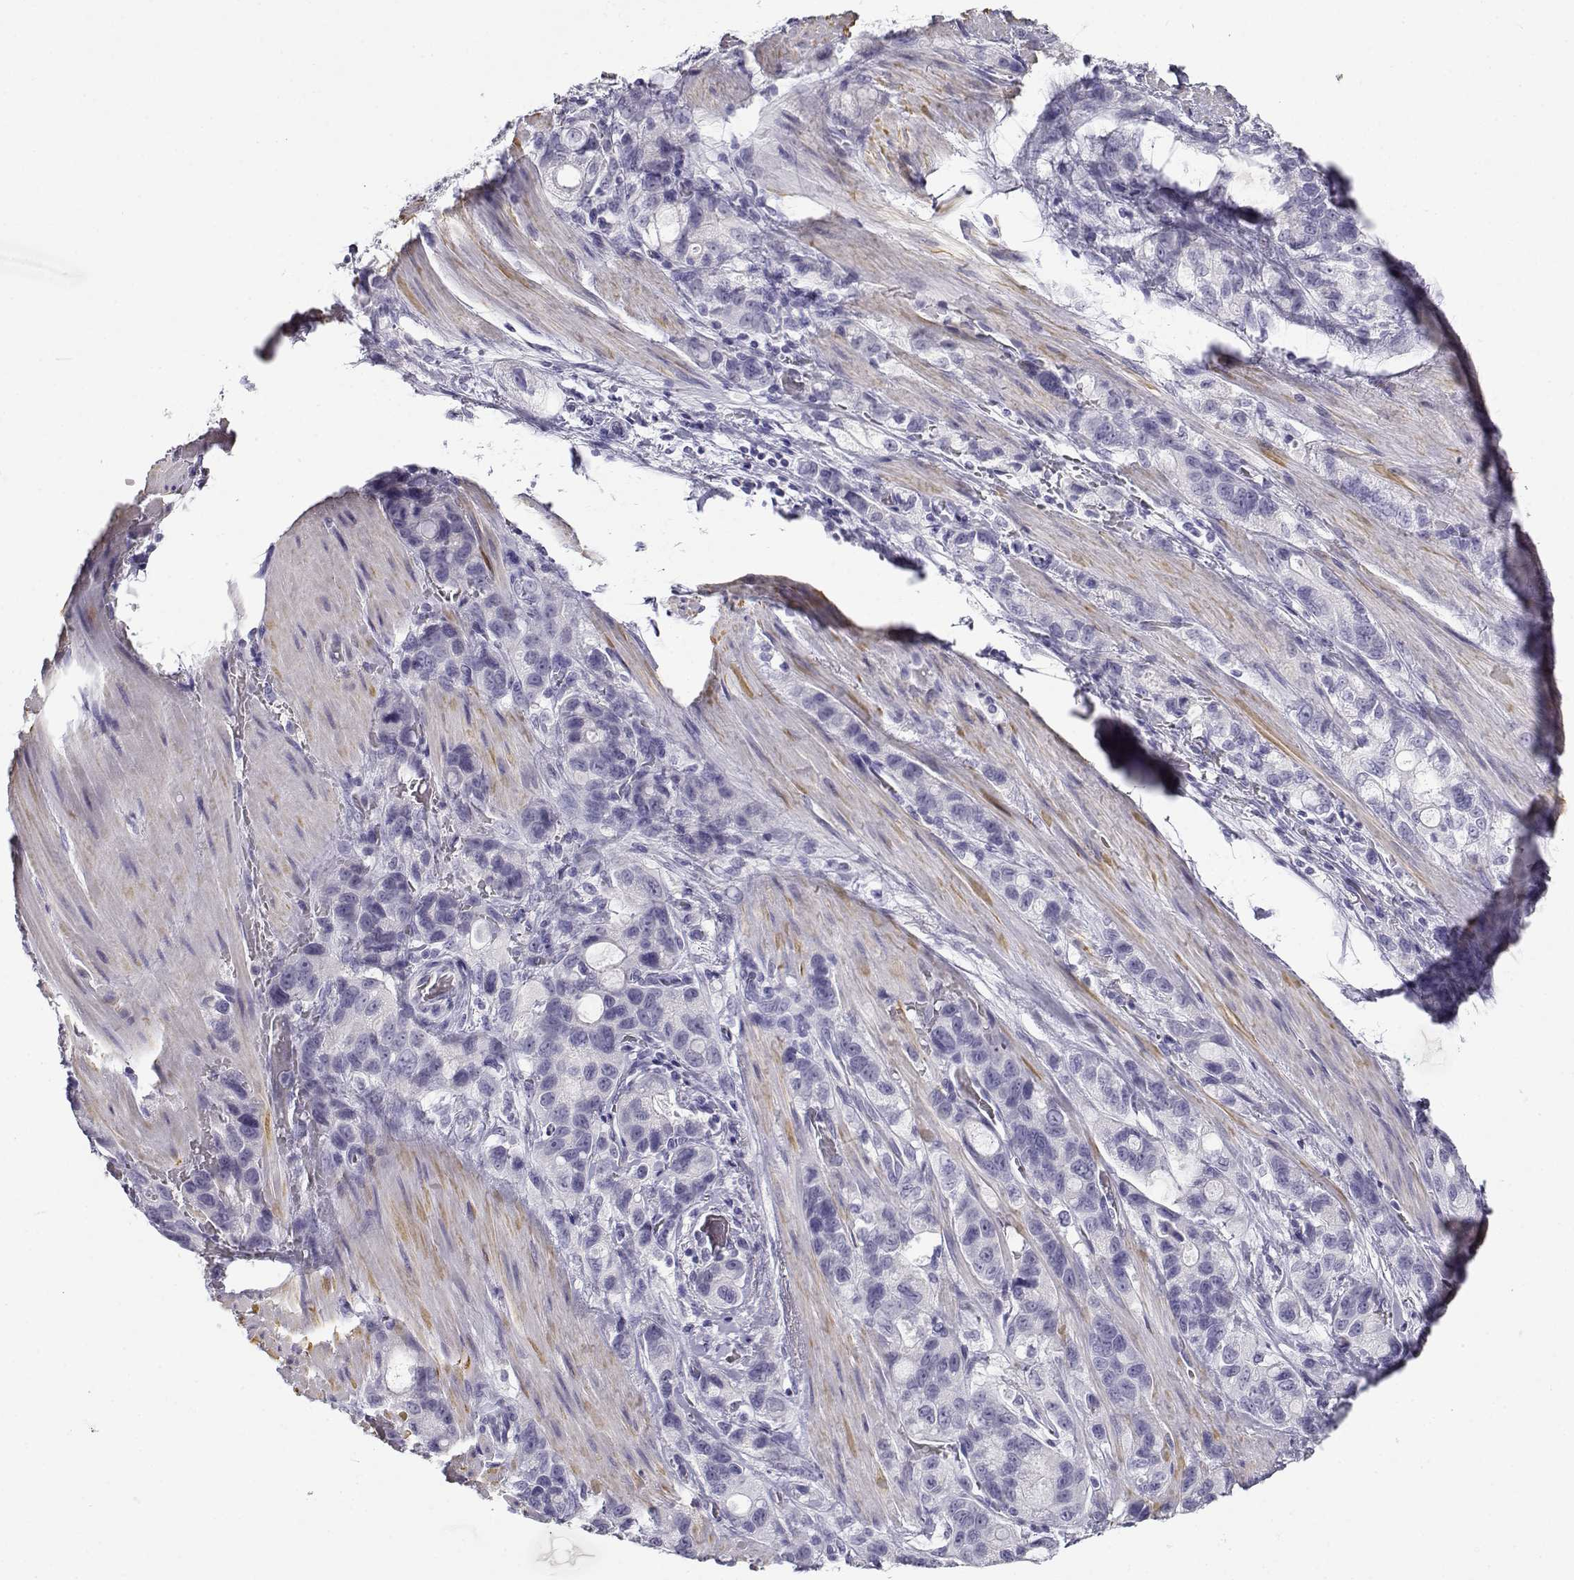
{"staining": {"intensity": "negative", "quantity": "none", "location": "none"}, "tissue": "stomach cancer", "cell_type": "Tumor cells", "image_type": "cancer", "snomed": [{"axis": "morphology", "description": "Adenocarcinoma, NOS"}, {"axis": "topography", "description": "Stomach"}], "caption": "Immunohistochemical staining of human stomach adenocarcinoma demonstrates no significant positivity in tumor cells.", "gene": "CABS1", "patient": {"sex": "male", "age": 63}}